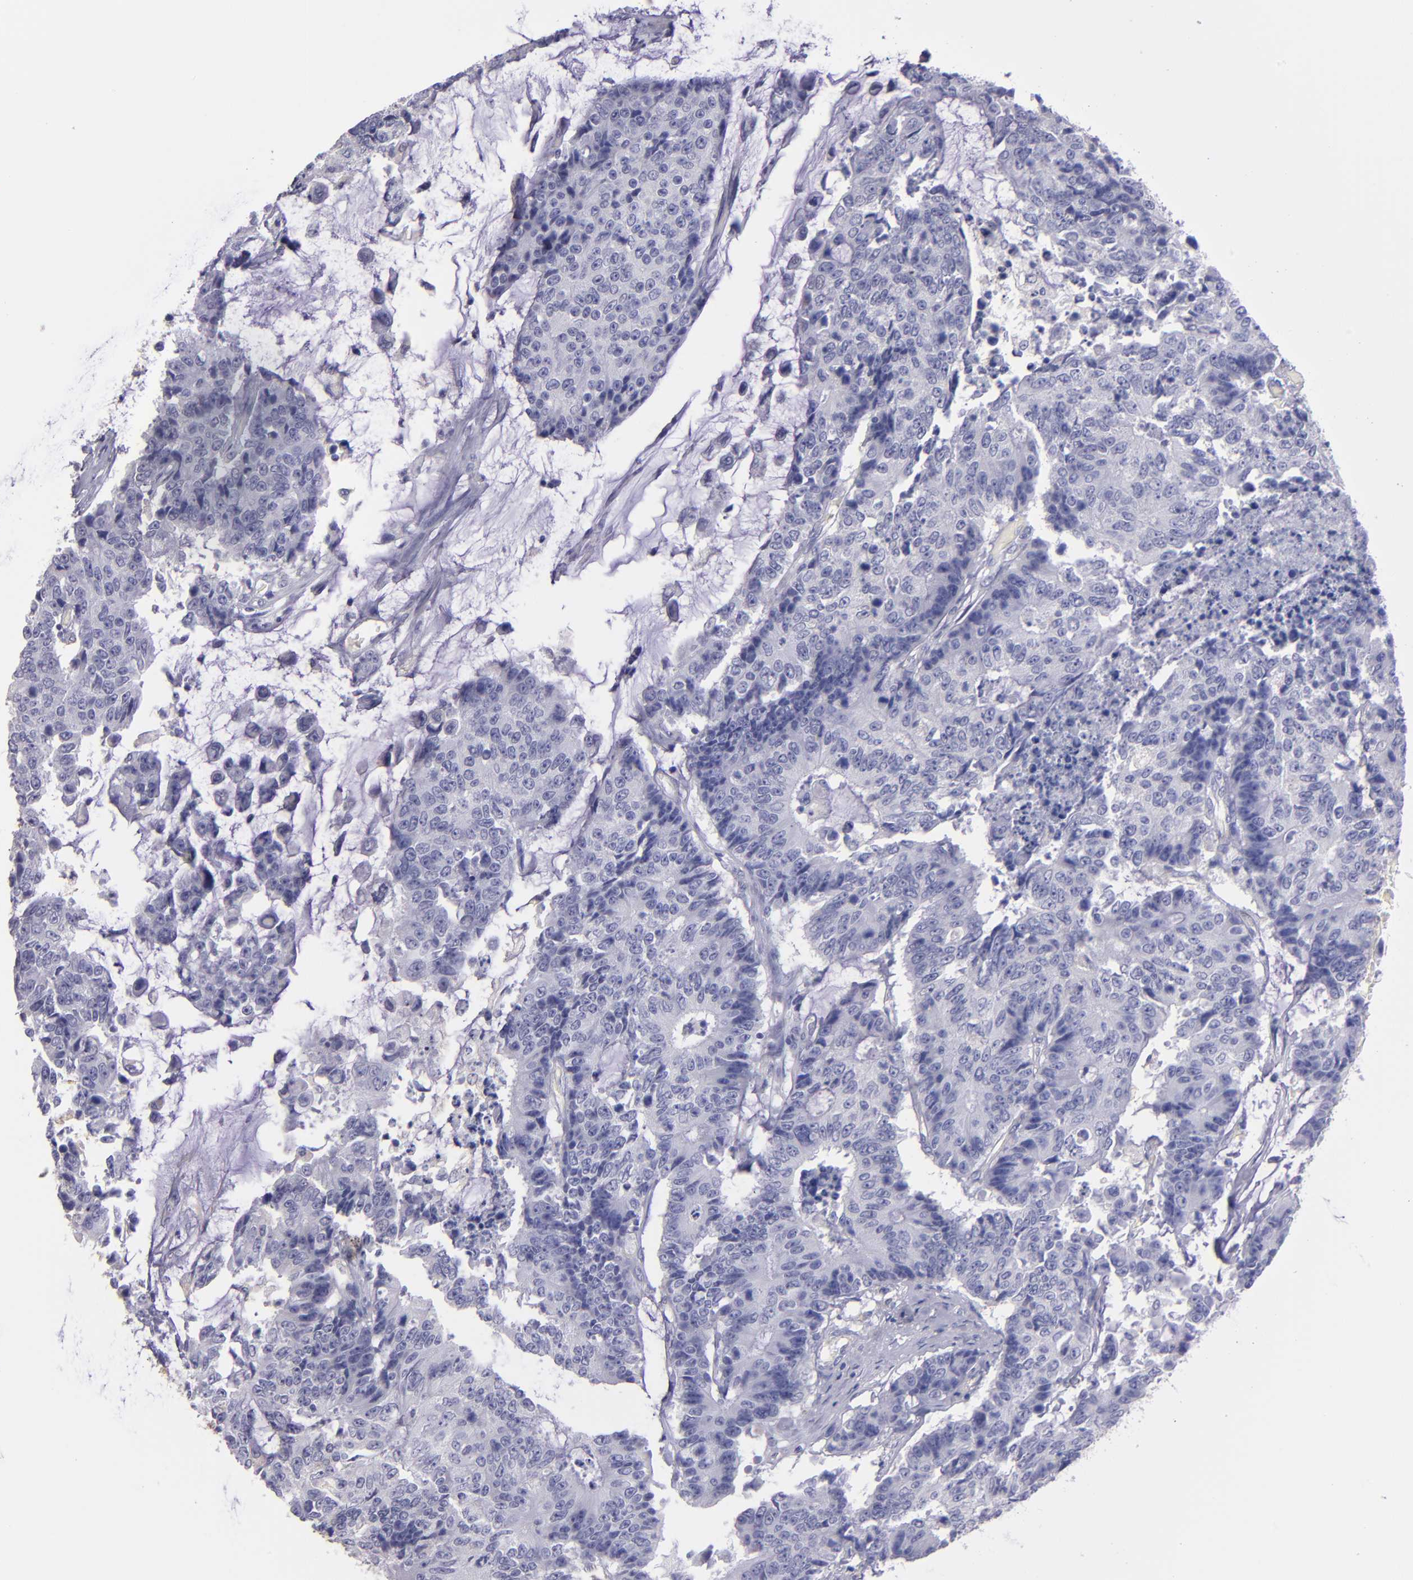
{"staining": {"intensity": "negative", "quantity": "none", "location": "none"}, "tissue": "colorectal cancer", "cell_type": "Tumor cells", "image_type": "cancer", "snomed": [{"axis": "morphology", "description": "Adenocarcinoma, NOS"}, {"axis": "topography", "description": "Colon"}], "caption": "Micrograph shows no protein positivity in tumor cells of adenocarcinoma (colorectal) tissue.", "gene": "TG", "patient": {"sex": "female", "age": 86}}